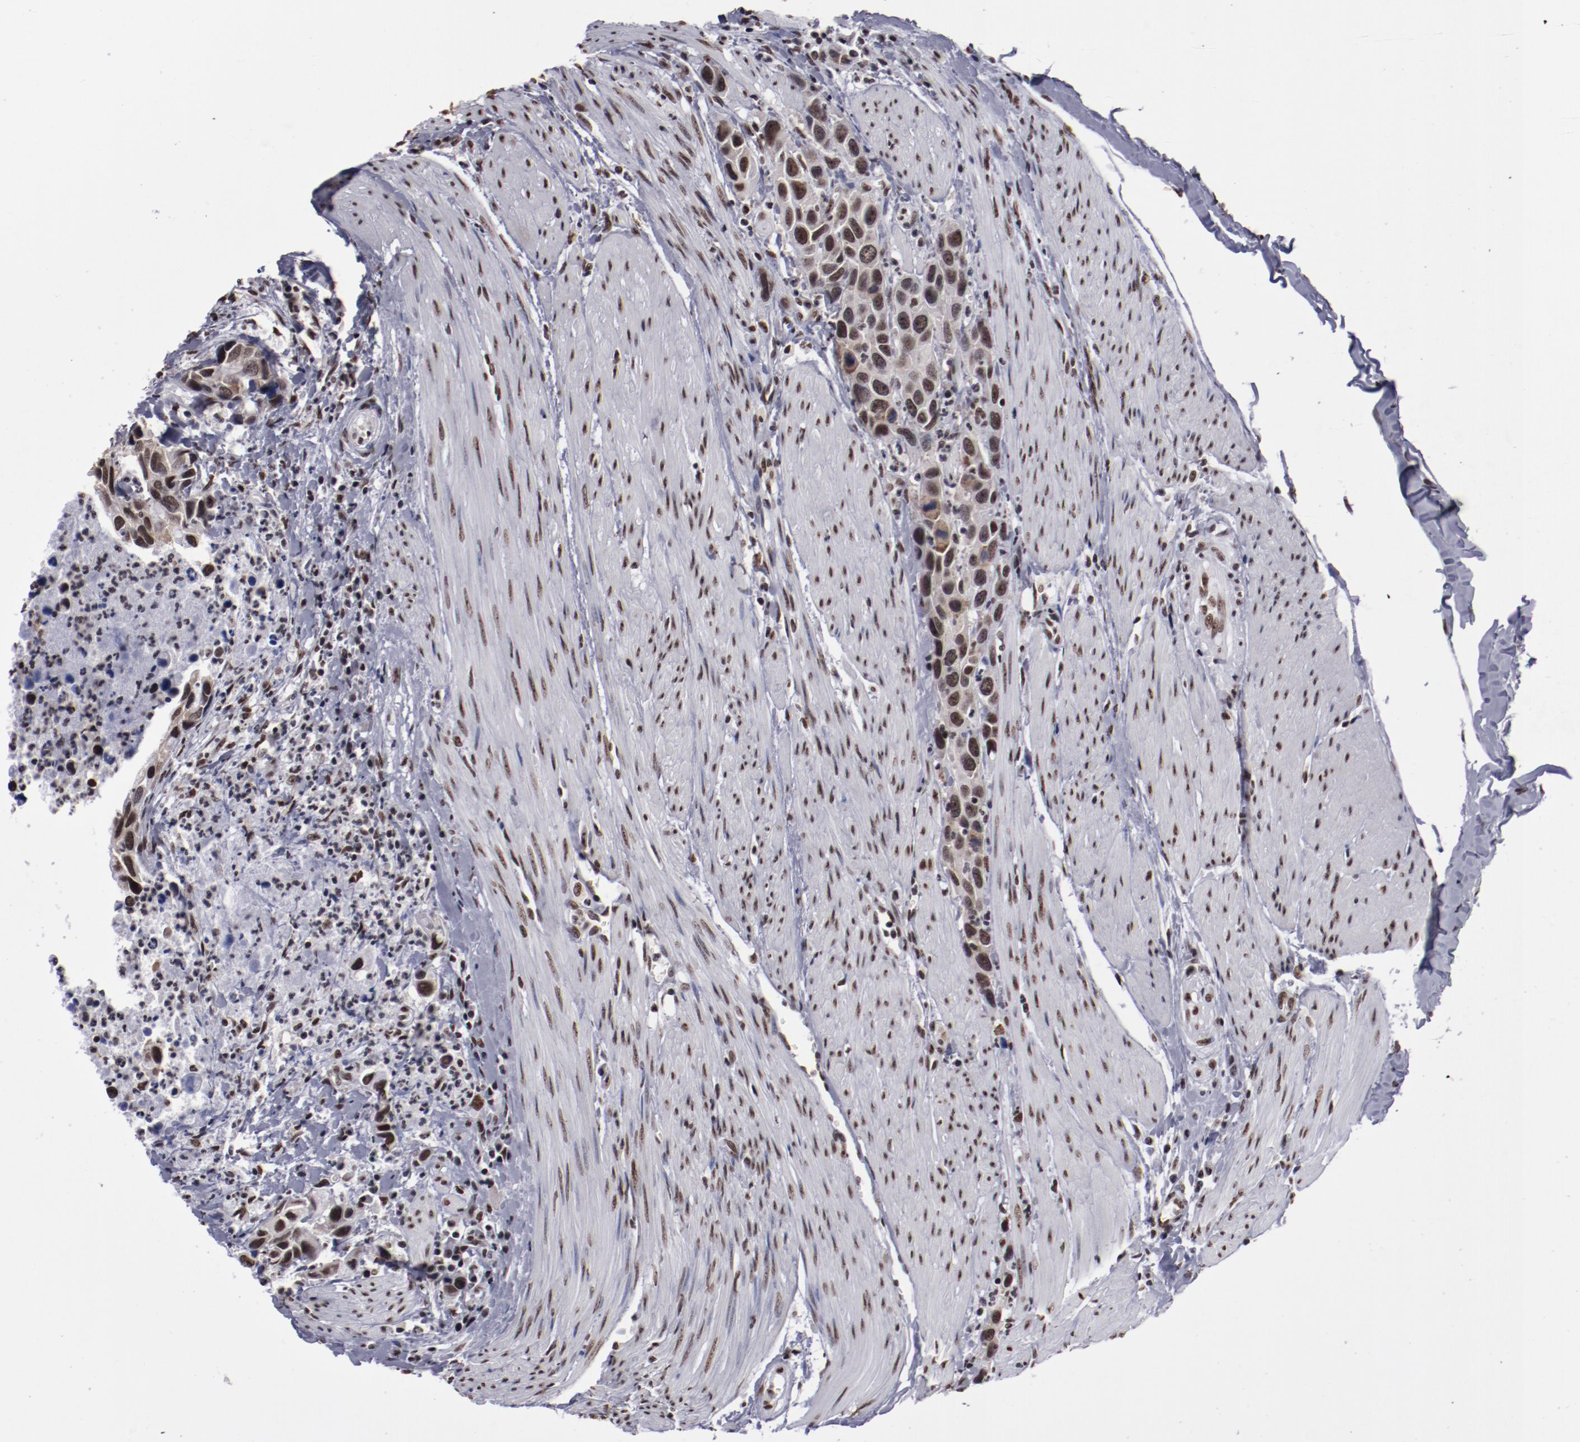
{"staining": {"intensity": "strong", "quantity": ">75%", "location": "nuclear"}, "tissue": "urothelial cancer", "cell_type": "Tumor cells", "image_type": "cancer", "snomed": [{"axis": "morphology", "description": "Urothelial carcinoma, High grade"}, {"axis": "topography", "description": "Urinary bladder"}], "caption": "DAB immunohistochemical staining of high-grade urothelial carcinoma displays strong nuclear protein positivity in approximately >75% of tumor cells. The protein of interest is shown in brown color, while the nuclei are stained blue.", "gene": "HNRNPA2B1", "patient": {"sex": "male", "age": 66}}